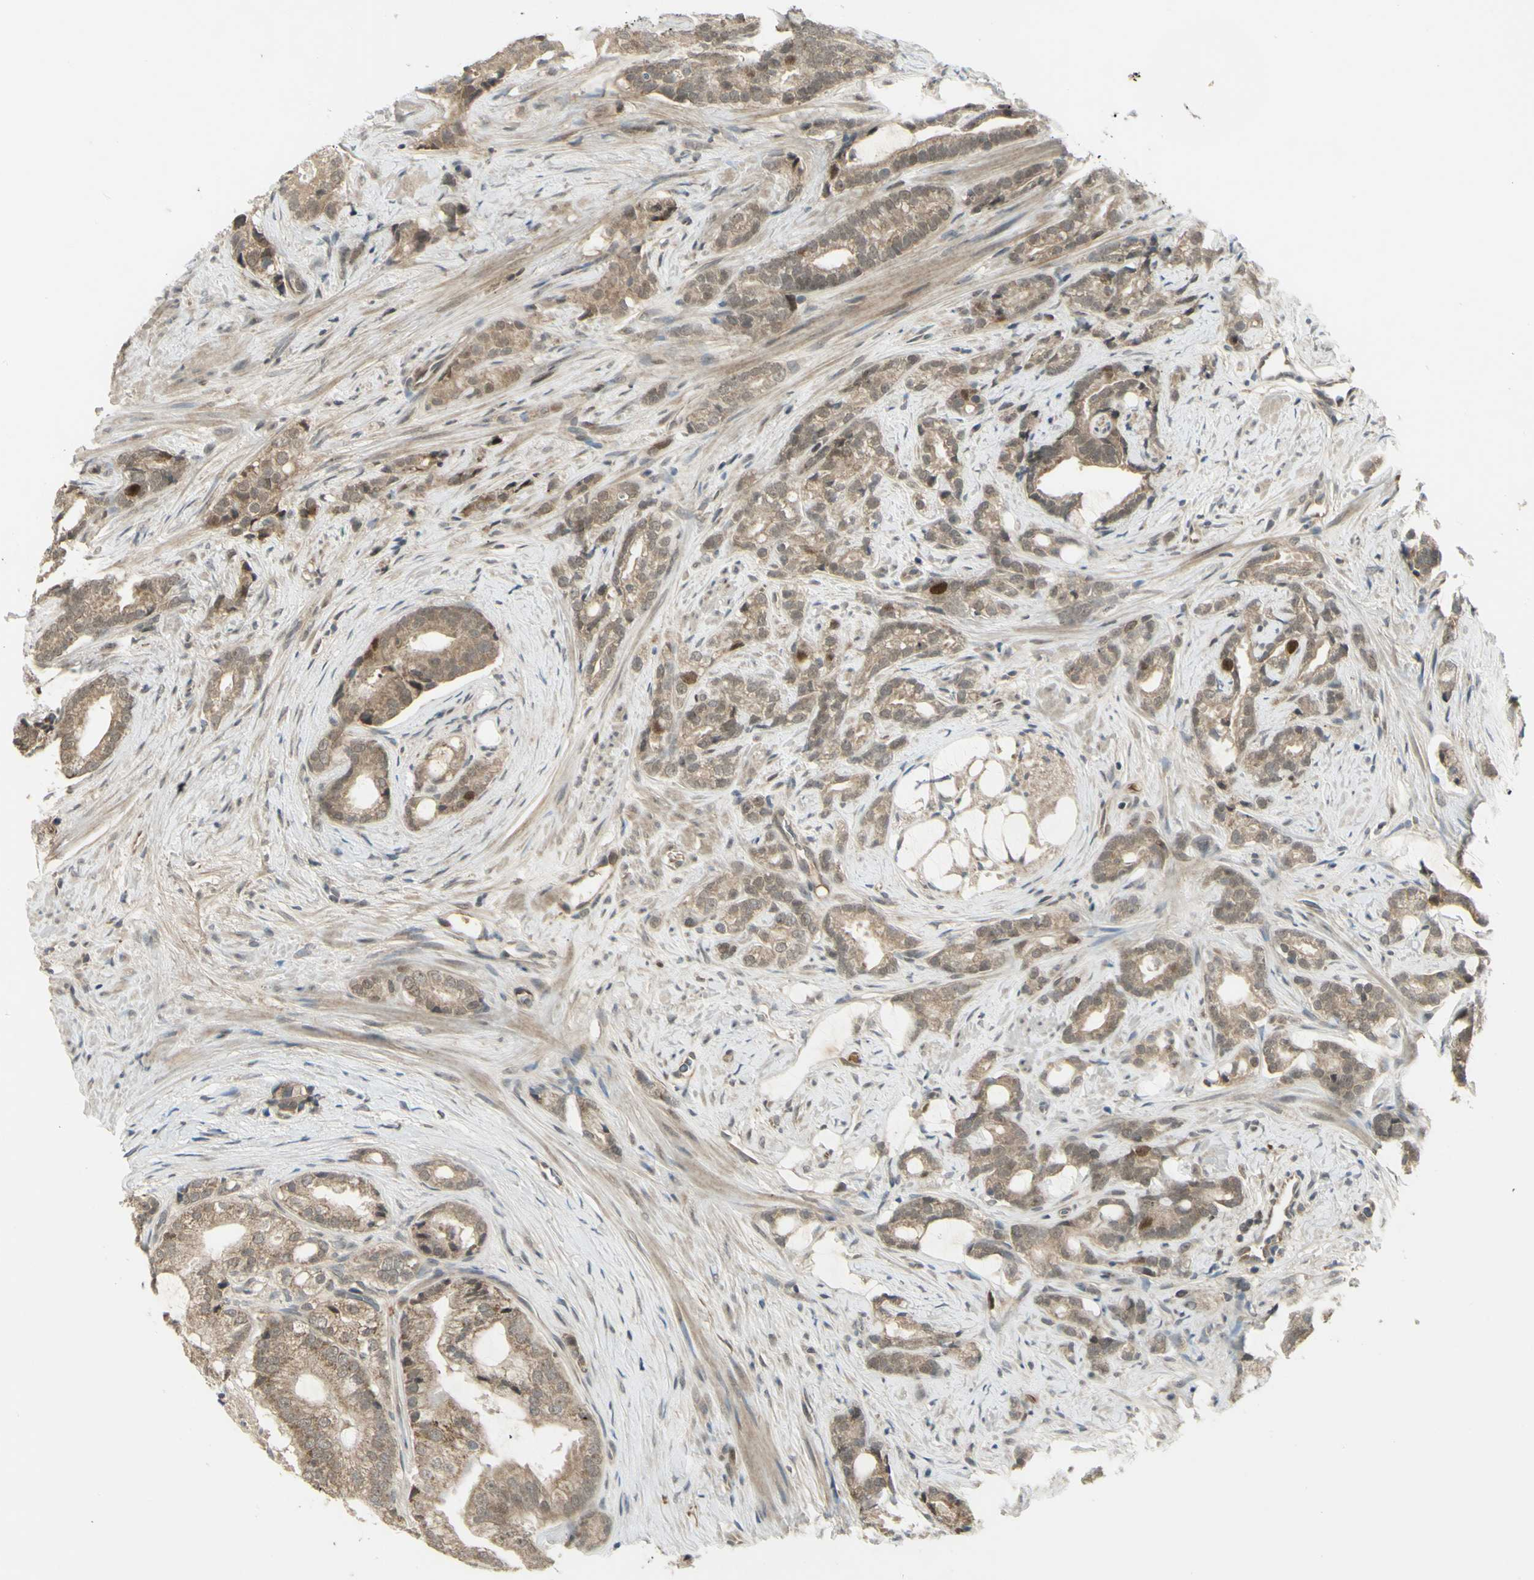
{"staining": {"intensity": "strong", "quantity": "<25%", "location": "nuclear"}, "tissue": "prostate cancer", "cell_type": "Tumor cells", "image_type": "cancer", "snomed": [{"axis": "morphology", "description": "Adenocarcinoma, Low grade"}, {"axis": "topography", "description": "Prostate"}], "caption": "A photomicrograph of human prostate cancer stained for a protein shows strong nuclear brown staining in tumor cells. (IHC, brightfield microscopy, high magnification).", "gene": "RAD18", "patient": {"sex": "male", "age": 58}}